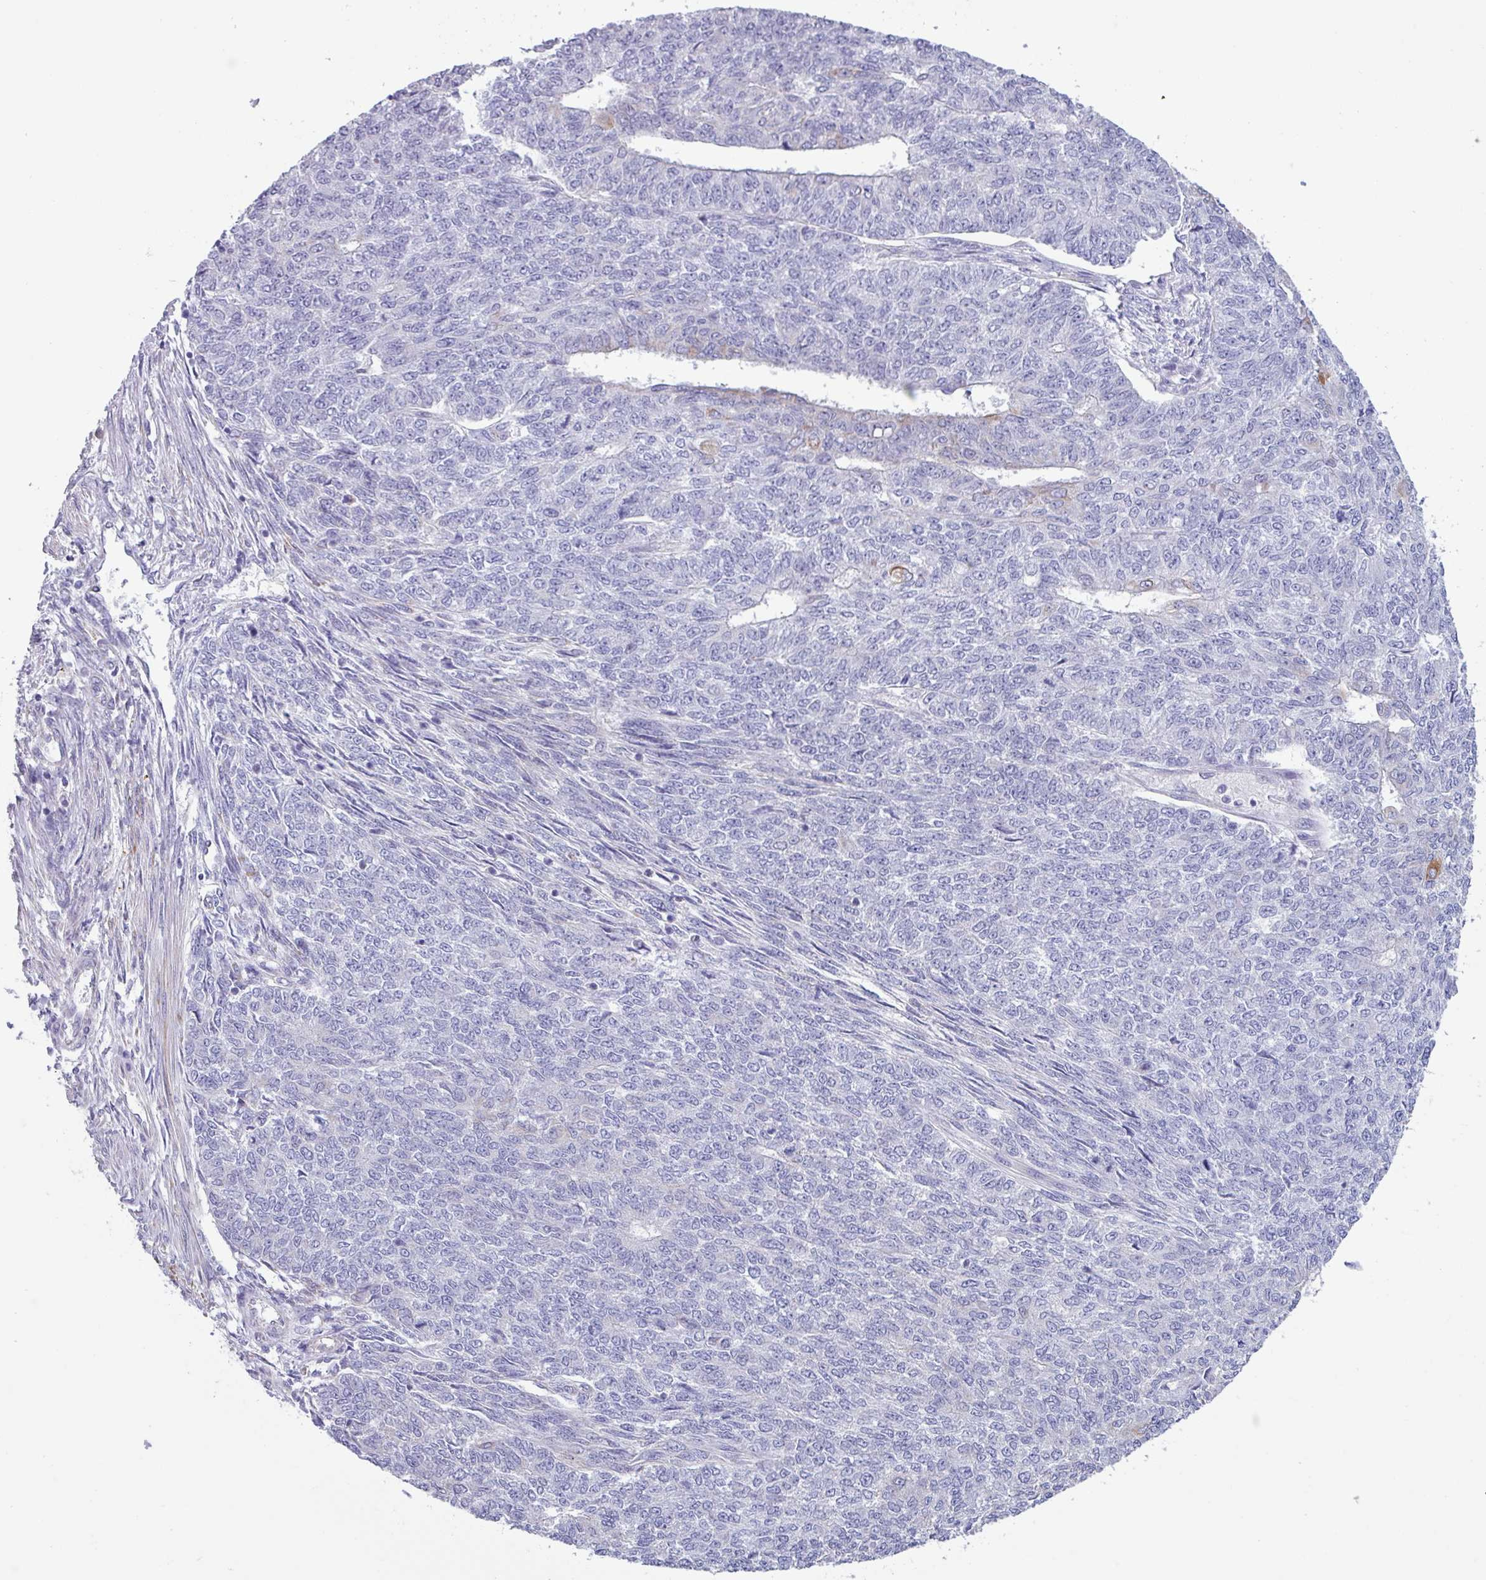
{"staining": {"intensity": "negative", "quantity": "none", "location": "none"}, "tissue": "endometrial cancer", "cell_type": "Tumor cells", "image_type": "cancer", "snomed": [{"axis": "morphology", "description": "Adenocarcinoma, NOS"}, {"axis": "topography", "description": "Endometrium"}], "caption": "A high-resolution photomicrograph shows IHC staining of adenocarcinoma (endometrial), which reveals no significant positivity in tumor cells.", "gene": "CAMK1", "patient": {"sex": "female", "age": 32}}